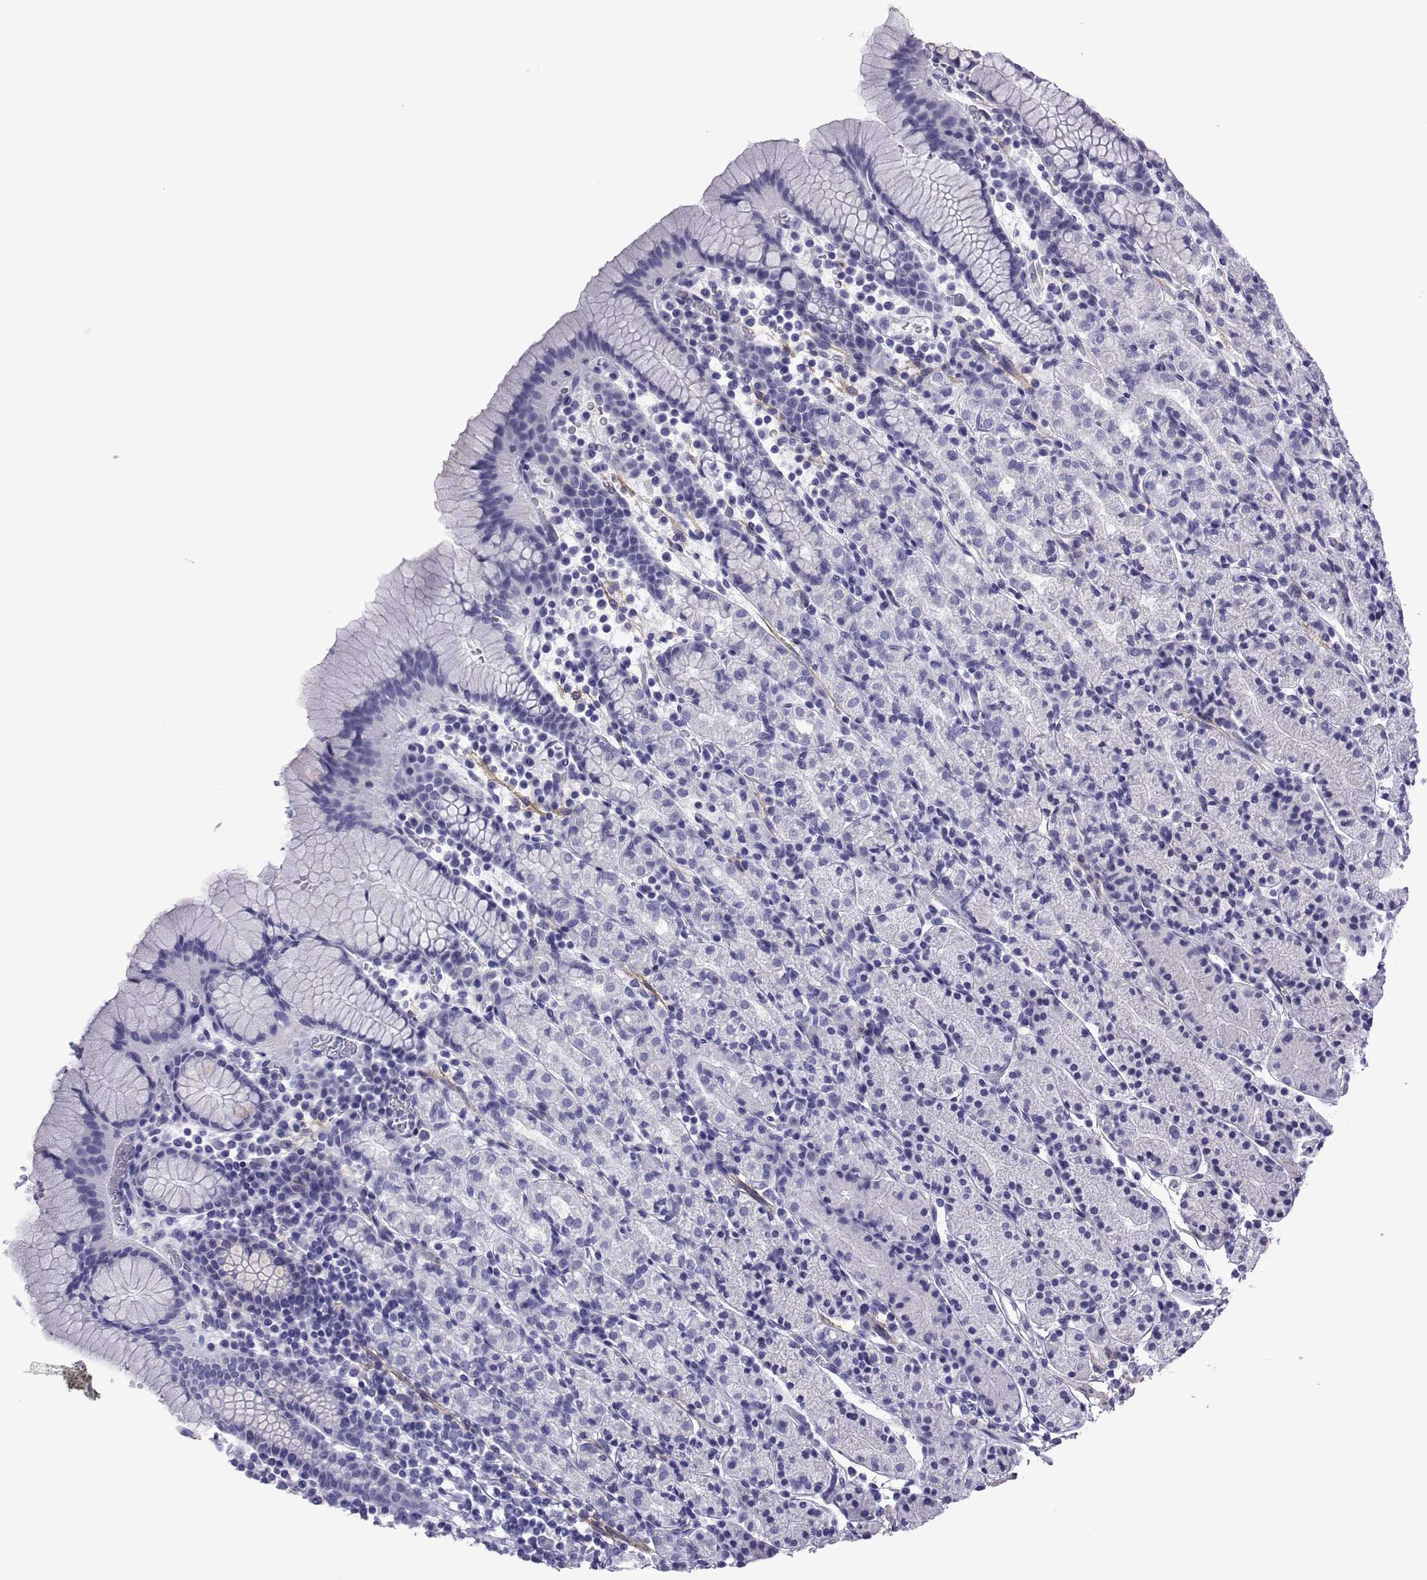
{"staining": {"intensity": "negative", "quantity": "none", "location": "none"}, "tissue": "stomach", "cell_type": "Glandular cells", "image_type": "normal", "snomed": [{"axis": "morphology", "description": "Normal tissue, NOS"}, {"axis": "topography", "description": "Stomach, upper"}, {"axis": "topography", "description": "Stomach"}], "caption": "This micrograph is of unremarkable stomach stained with immunohistochemistry (IHC) to label a protein in brown with the nuclei are counter-stained blue. There is no staining in glandular cells.", "gene": "SPANXA1", "patient": {"sex": "male", "age": 62}}